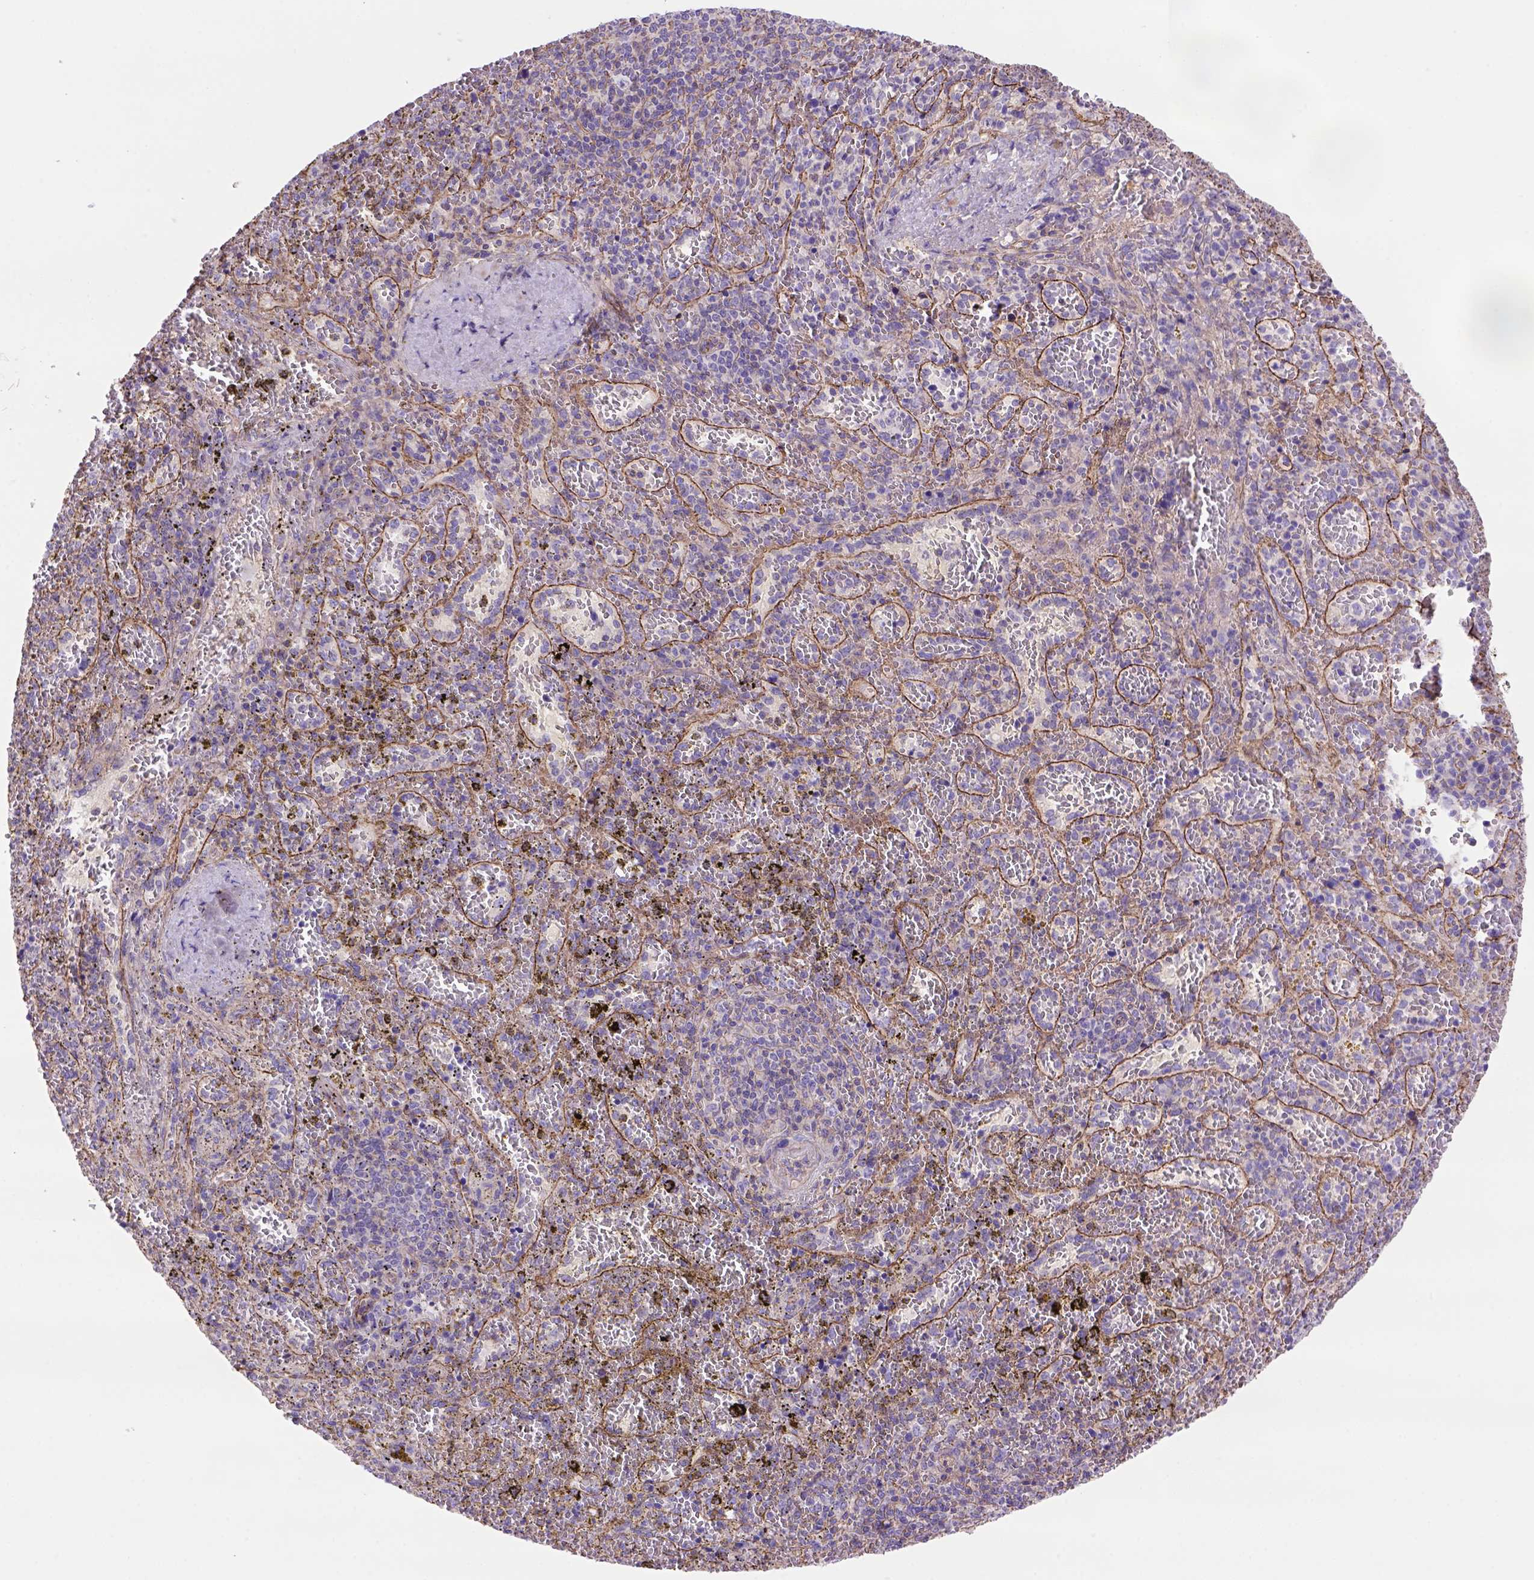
{"staining": {"intensity": "negative", "quantity": "none", "location": "none"}, "tissue": "spleen", "cell_type": "Cells in red pulp", "image_type": "normal", "snomed": [{"axis": "morphology", "description": "Normal tissue, NOS"}, {"axis": "topography", "description": "Spleen"}], "caption": "High magnification brightfield microscopy of benign spleen stained with DAB (brown) and counterstained with hematoxylin (blue): cells in red pulp show no significant staining. Nuclei are stained in blue.", "gene": "PEX12", "patient": {"sex": "female", "age": 50}}